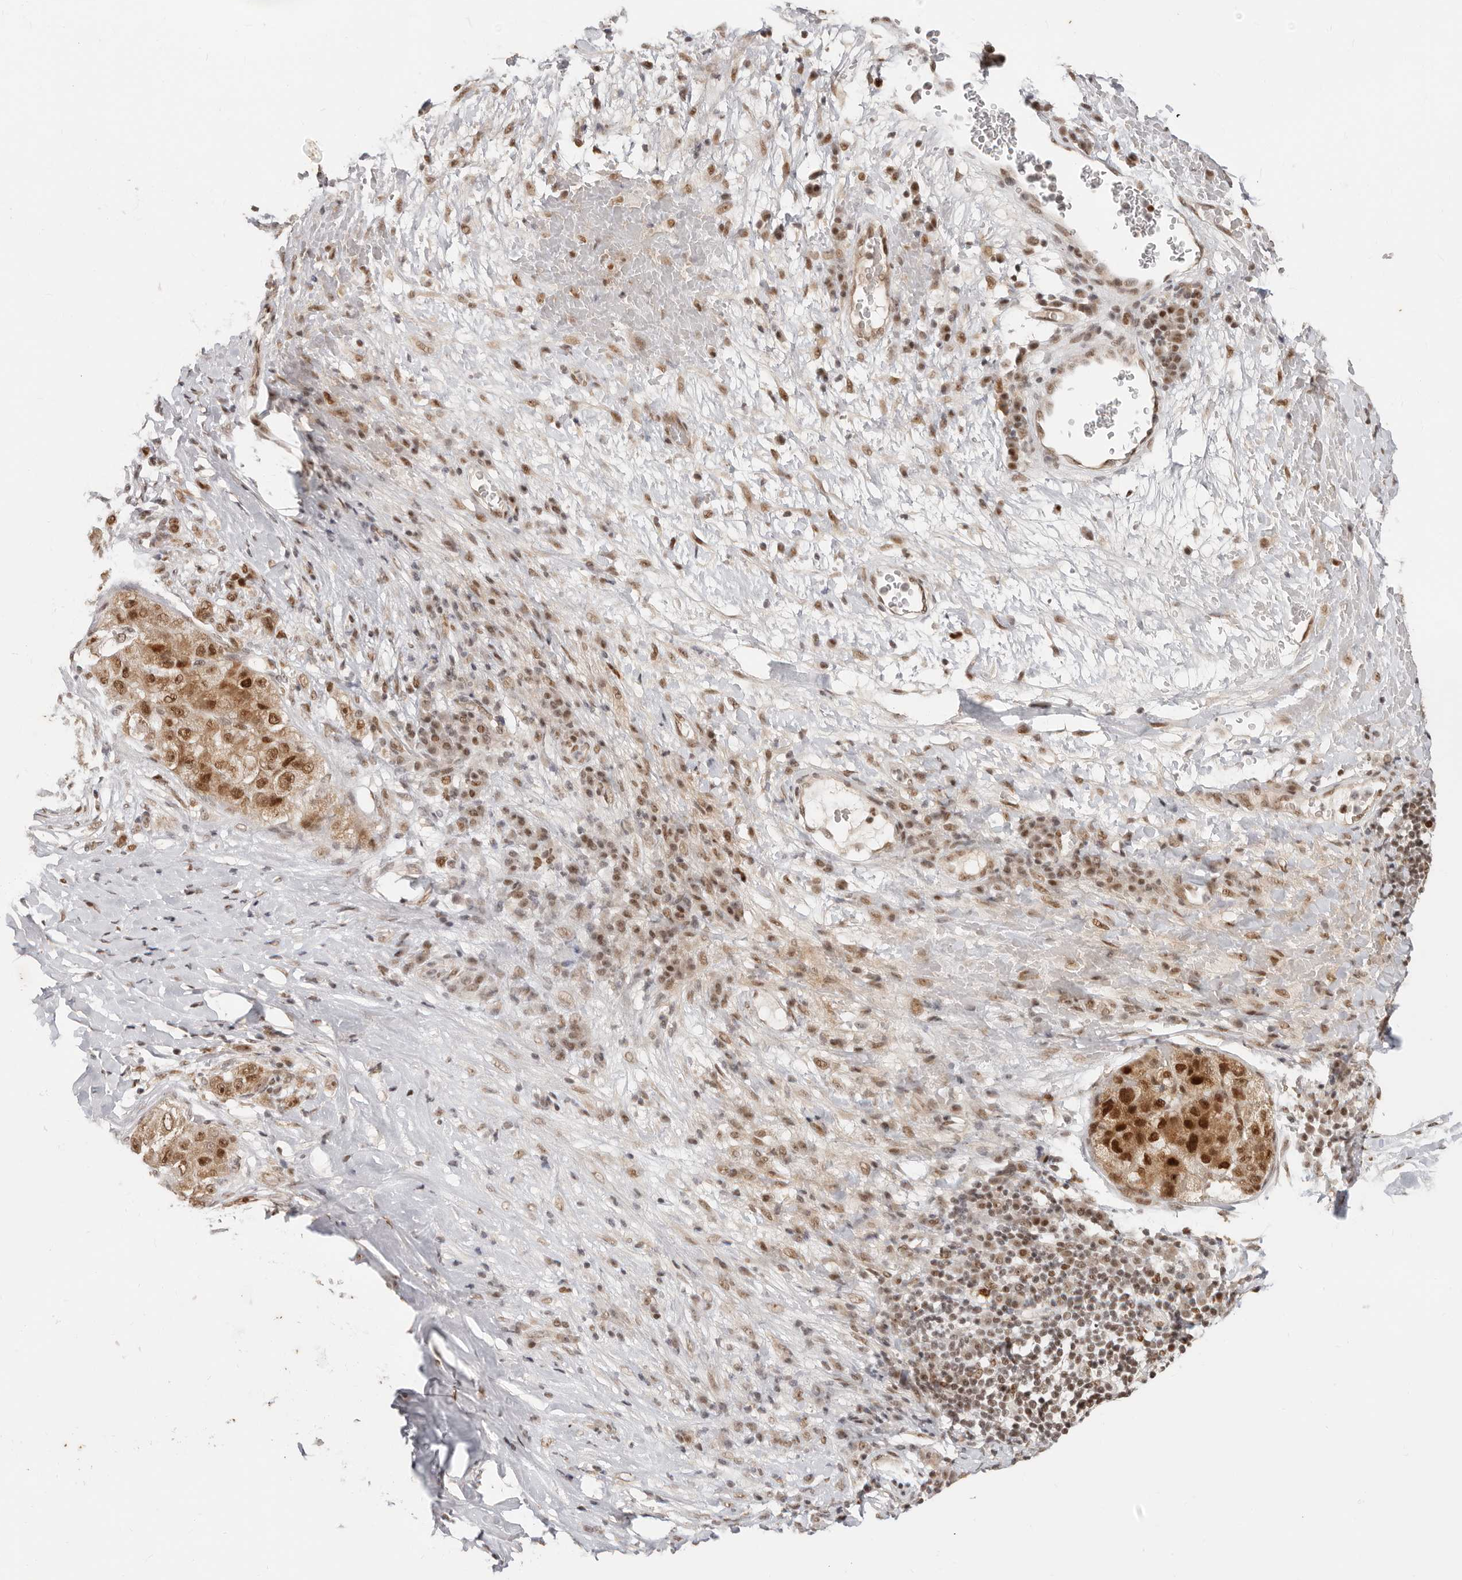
{"staining": {"intensity": "strong", "quantity": ">75%", "location": "cytoplasmic/membranous,nuclear"}, "tissue": "liver cancer", "cell_type": "Tumor cells", "image_type": "cancer", "snomed": [{"axis": "morphology", "description": "Carcinoma, Hepatocellular, NOS"}, {"axis": "topography", "description": "Liver"}], "caption": "Immunohistochemistry micrograph of neoplastic tissue: liver cancer (hepatocellular carcinoma) stained using immunohistochemistry (IHC) displays high levels of strong protein expression localized specifically in the cytoplasmic/membranous and nuclear of tumor cells, appearing as a cytoplasmic/membranous and nuclear brown color.", "gene": "RFC2", "patient": {"sex": "male", "age": 80}}